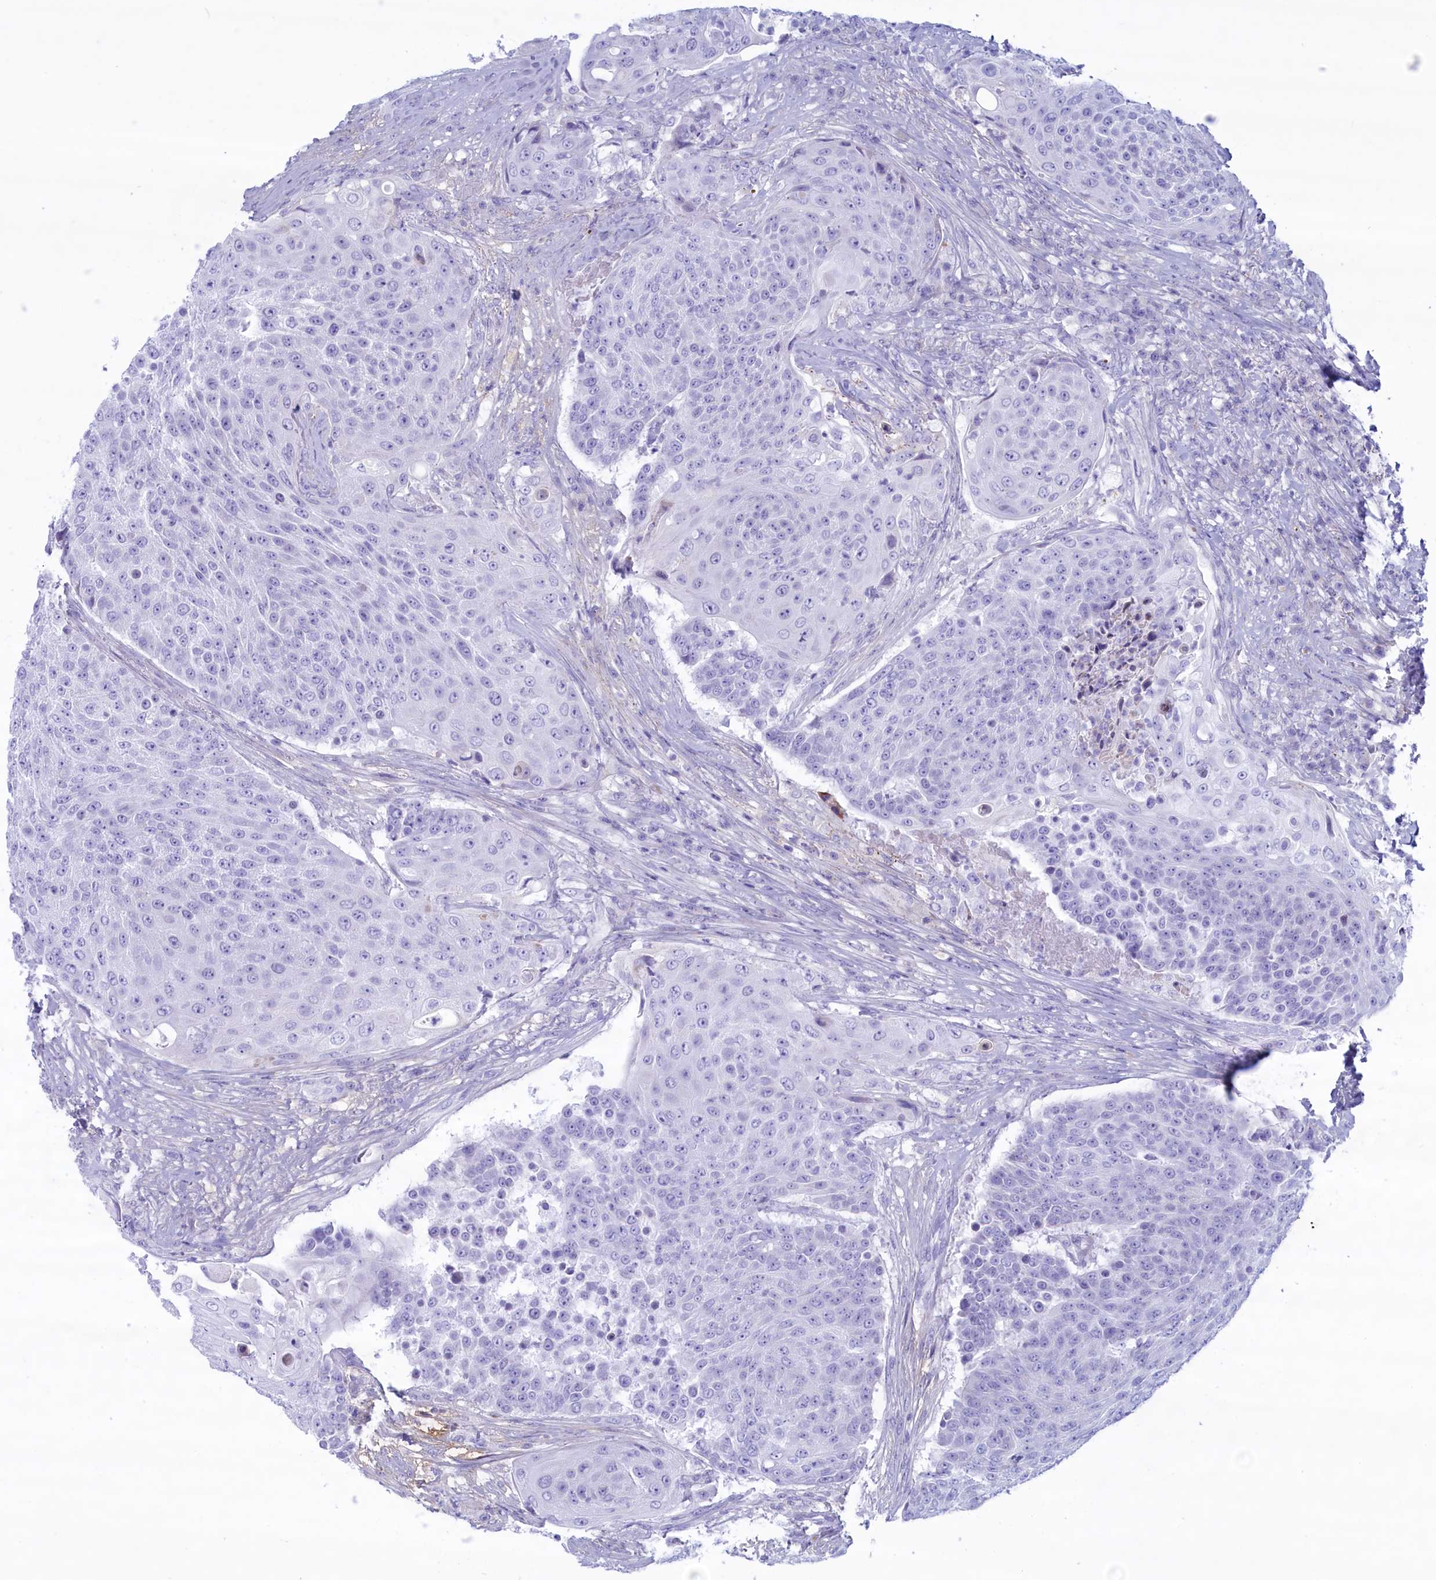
{"staining": {"intensity": "negative", "quantity": "none", "location": "none"}, "tissue": "urothelial cancer", "cell_type": "Tumor cells", "image_type": "cancer", "snomed": [{"axis": "morphology", "description": "Urothelial carcinoma, High grade"}, {"axis": "topography", "description": "Urinary bladder"}], "caption": "A high-resolution micrograph shows IHC staining of urothelial cancer, which displays no significant staining in tumor cells.", "gene": "MPV17L2", "patient": {"sex": "female", "age": 63}}